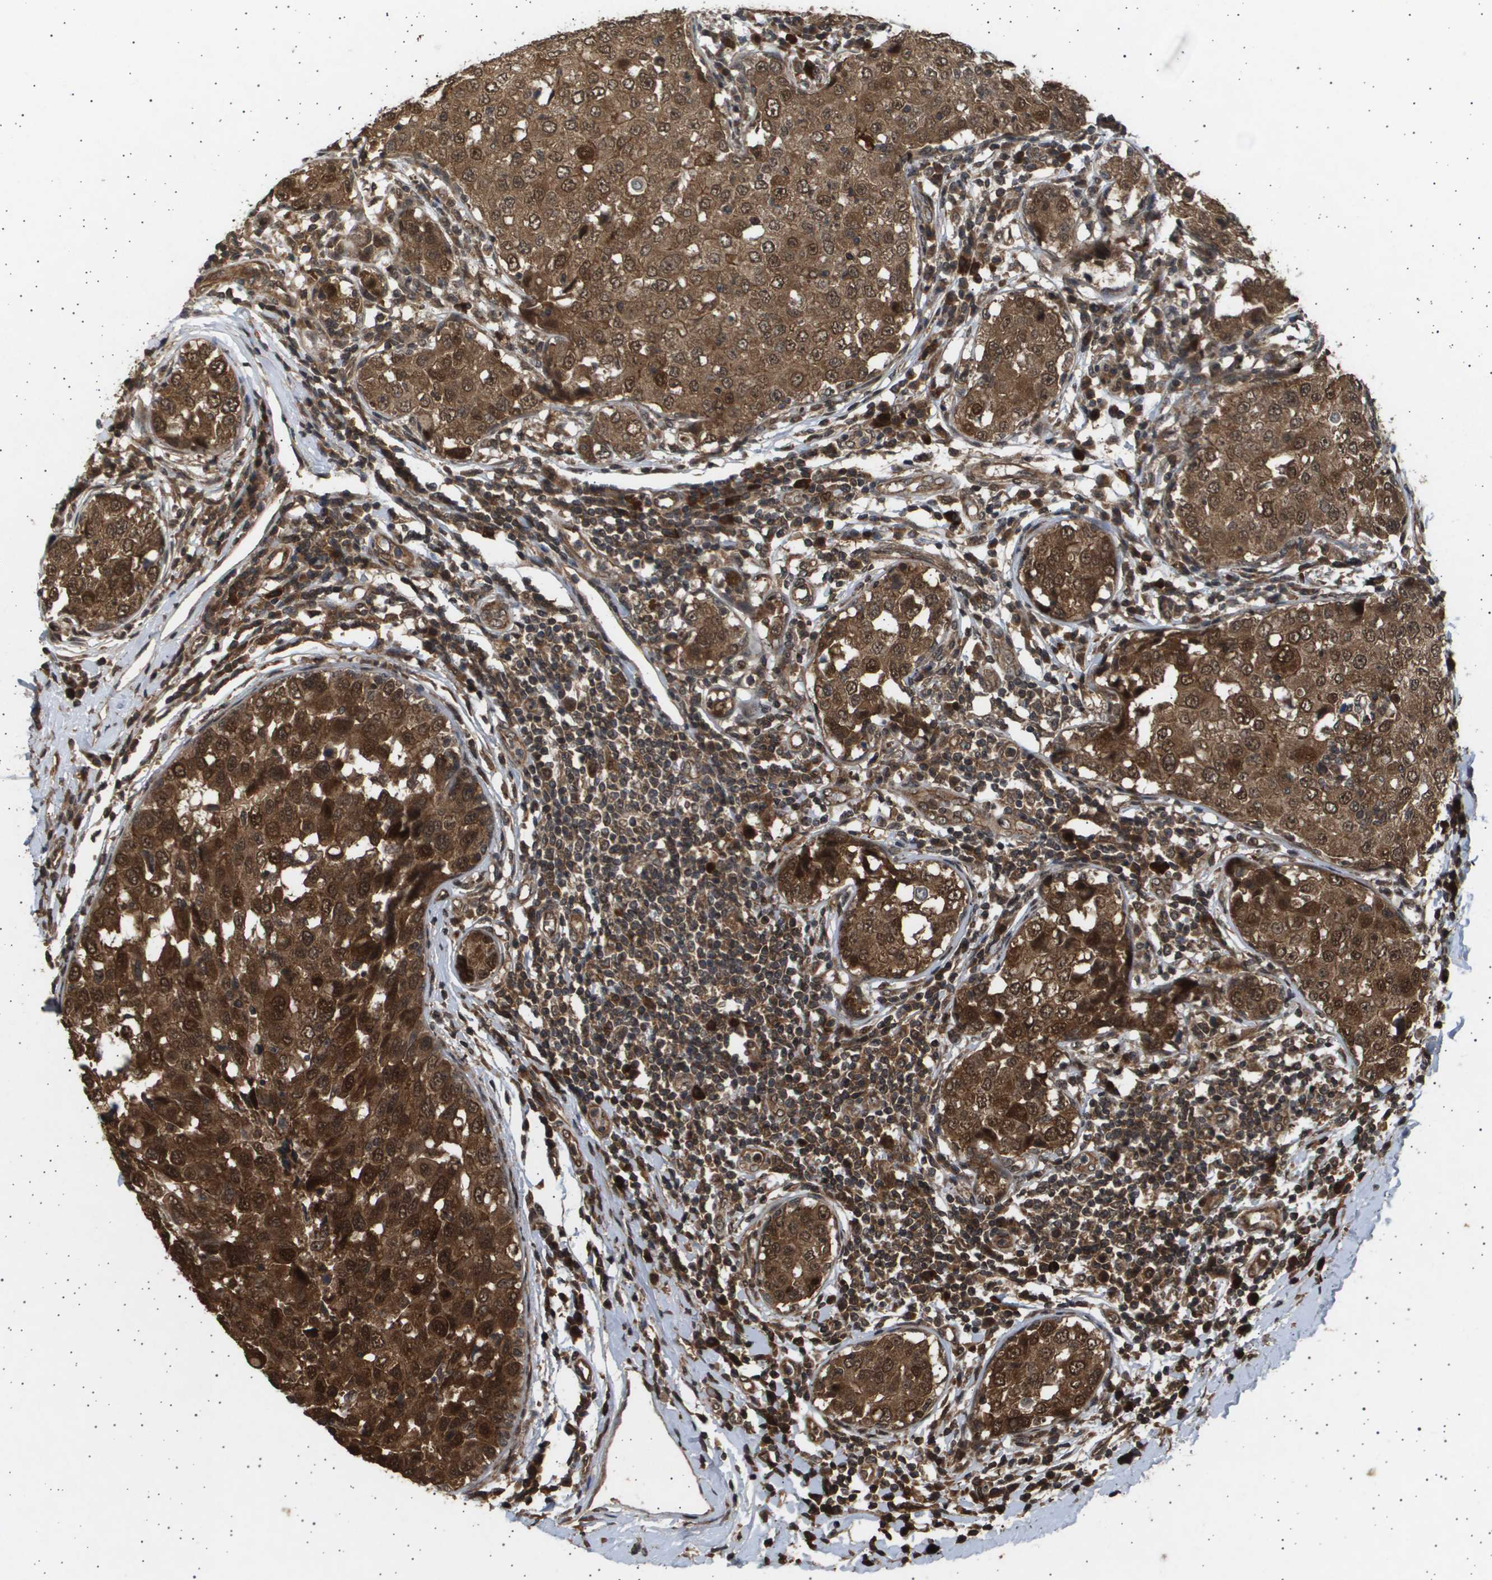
{"staining": {"intensity": "strong", "quantity": ">75%", "location": "cytoplasmic/membranous,nuclear"}, "tissue": "breast cancer", "cell_type": "Tumor cells", "image_type": "cancer", "snomed": [{"axis": "morphology", "description": "Duct carcinoma"}, {"axis": "topography", "description": "Breast"}], "caption": "Breast cancer (intraductal carcinoma) stained for a protein displays strong cytoplasmic/membranous and nuclear positivity in tumor cells. Using DAB (3,3'-diaminobenzidine) (brown) and hematoxylin (blue) stains, captured at high magnification using brightfield microscopy.", "gene": "TNRC6A", "patient": {"sex": "female", "age": 27}}